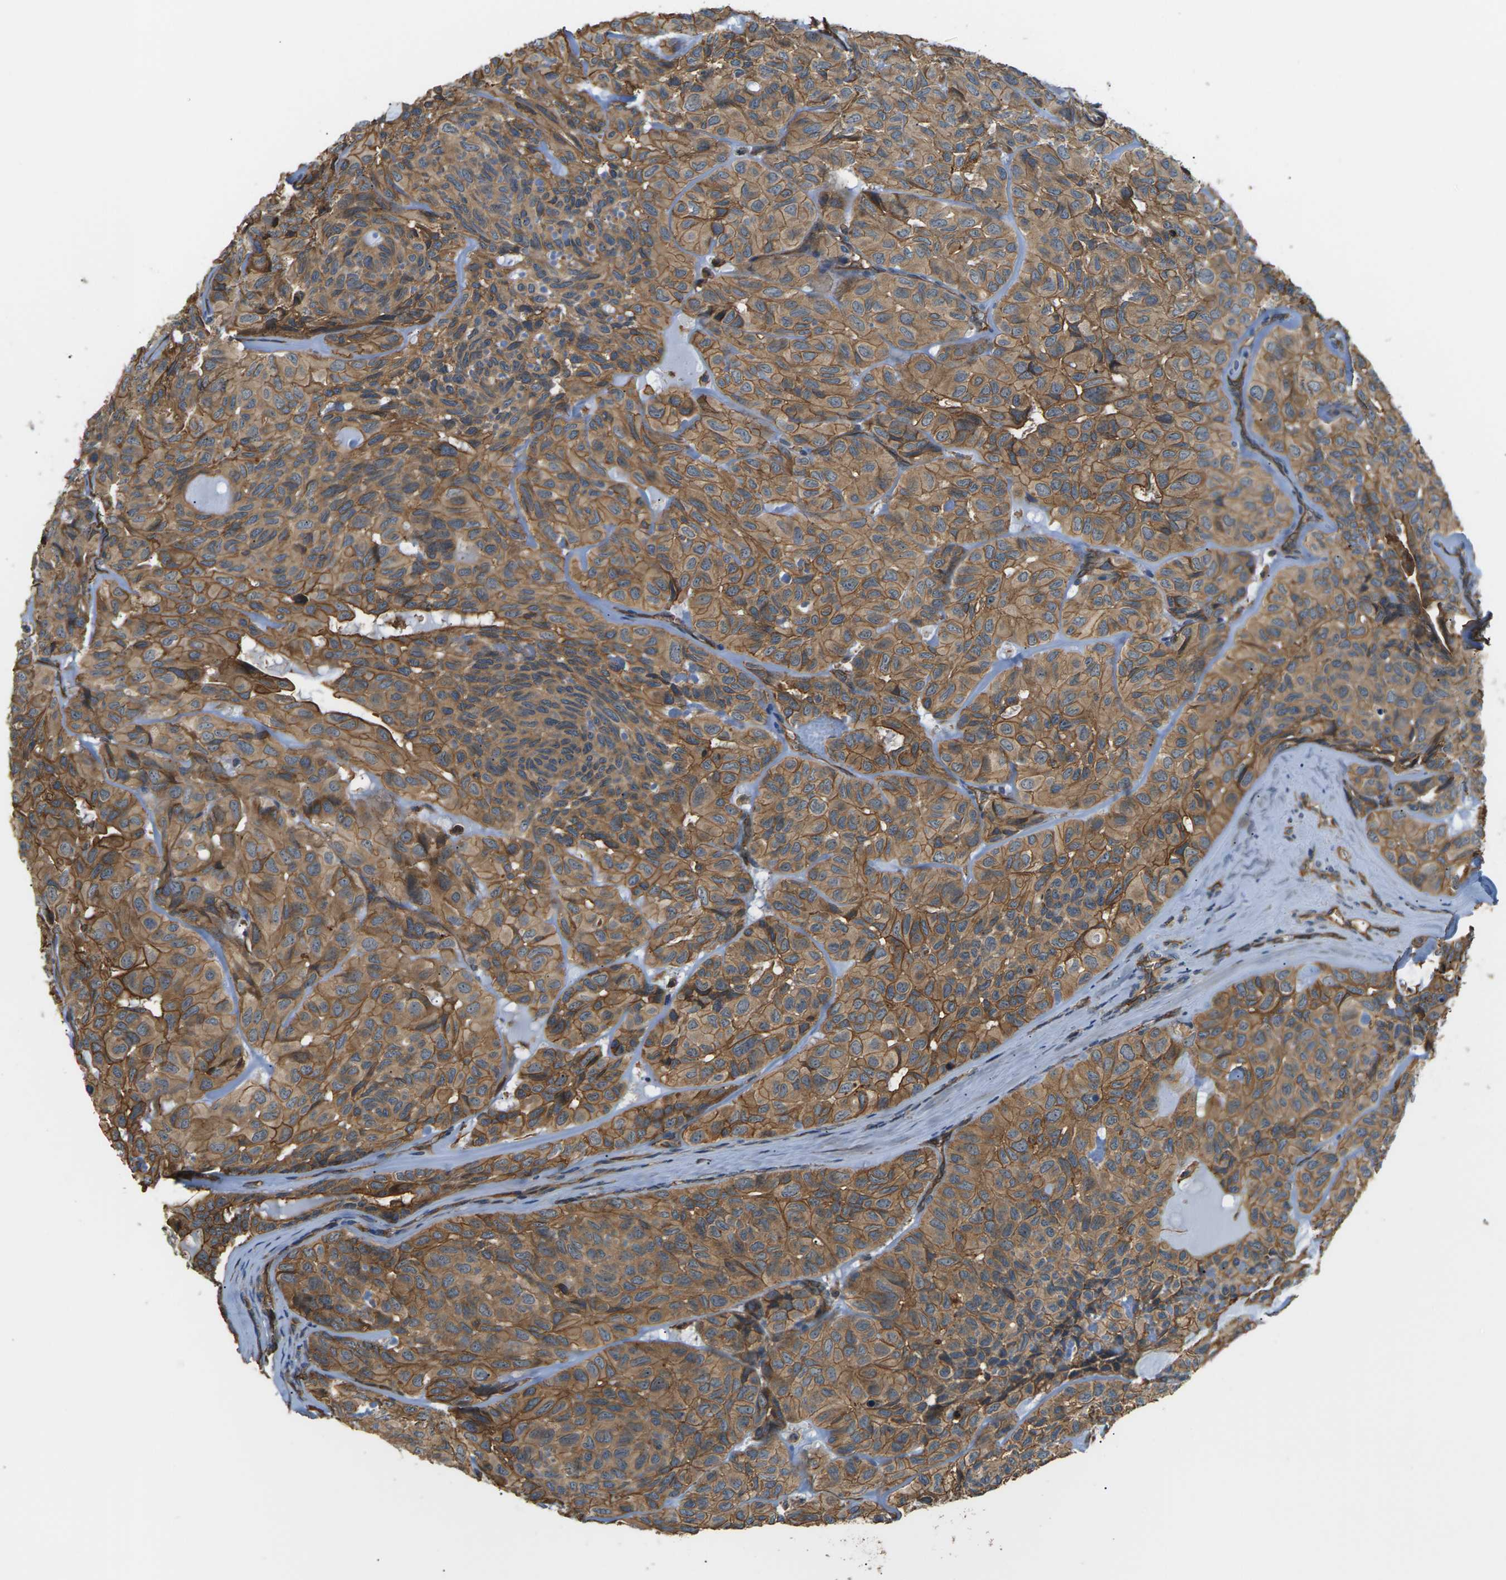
{"staining": {"intensity": "moderate", "quantity": ">75%", "location": "cytoplasmic/membranous"}, "tissue": "head and neck cancer", "cell_type": "Tumor cells", "image_type": "cancer", "snomed": [{"axis": "morphology", "description": "Adenocarcinoma, NOS"}, {"axis": "topography", "description": "Salivary gland, NOS"}, {"axis": "topography", "description": "Head-Neck"}], "caption": "This is an image of immunohistochemistry (IHC) staining of head and neck adenocarcinoma, which shows moderate staining in the cytoplasmic/membranous of tumor cells.", "gene": "DDHD2", "patient": {"sex": "female", "age": 76}}